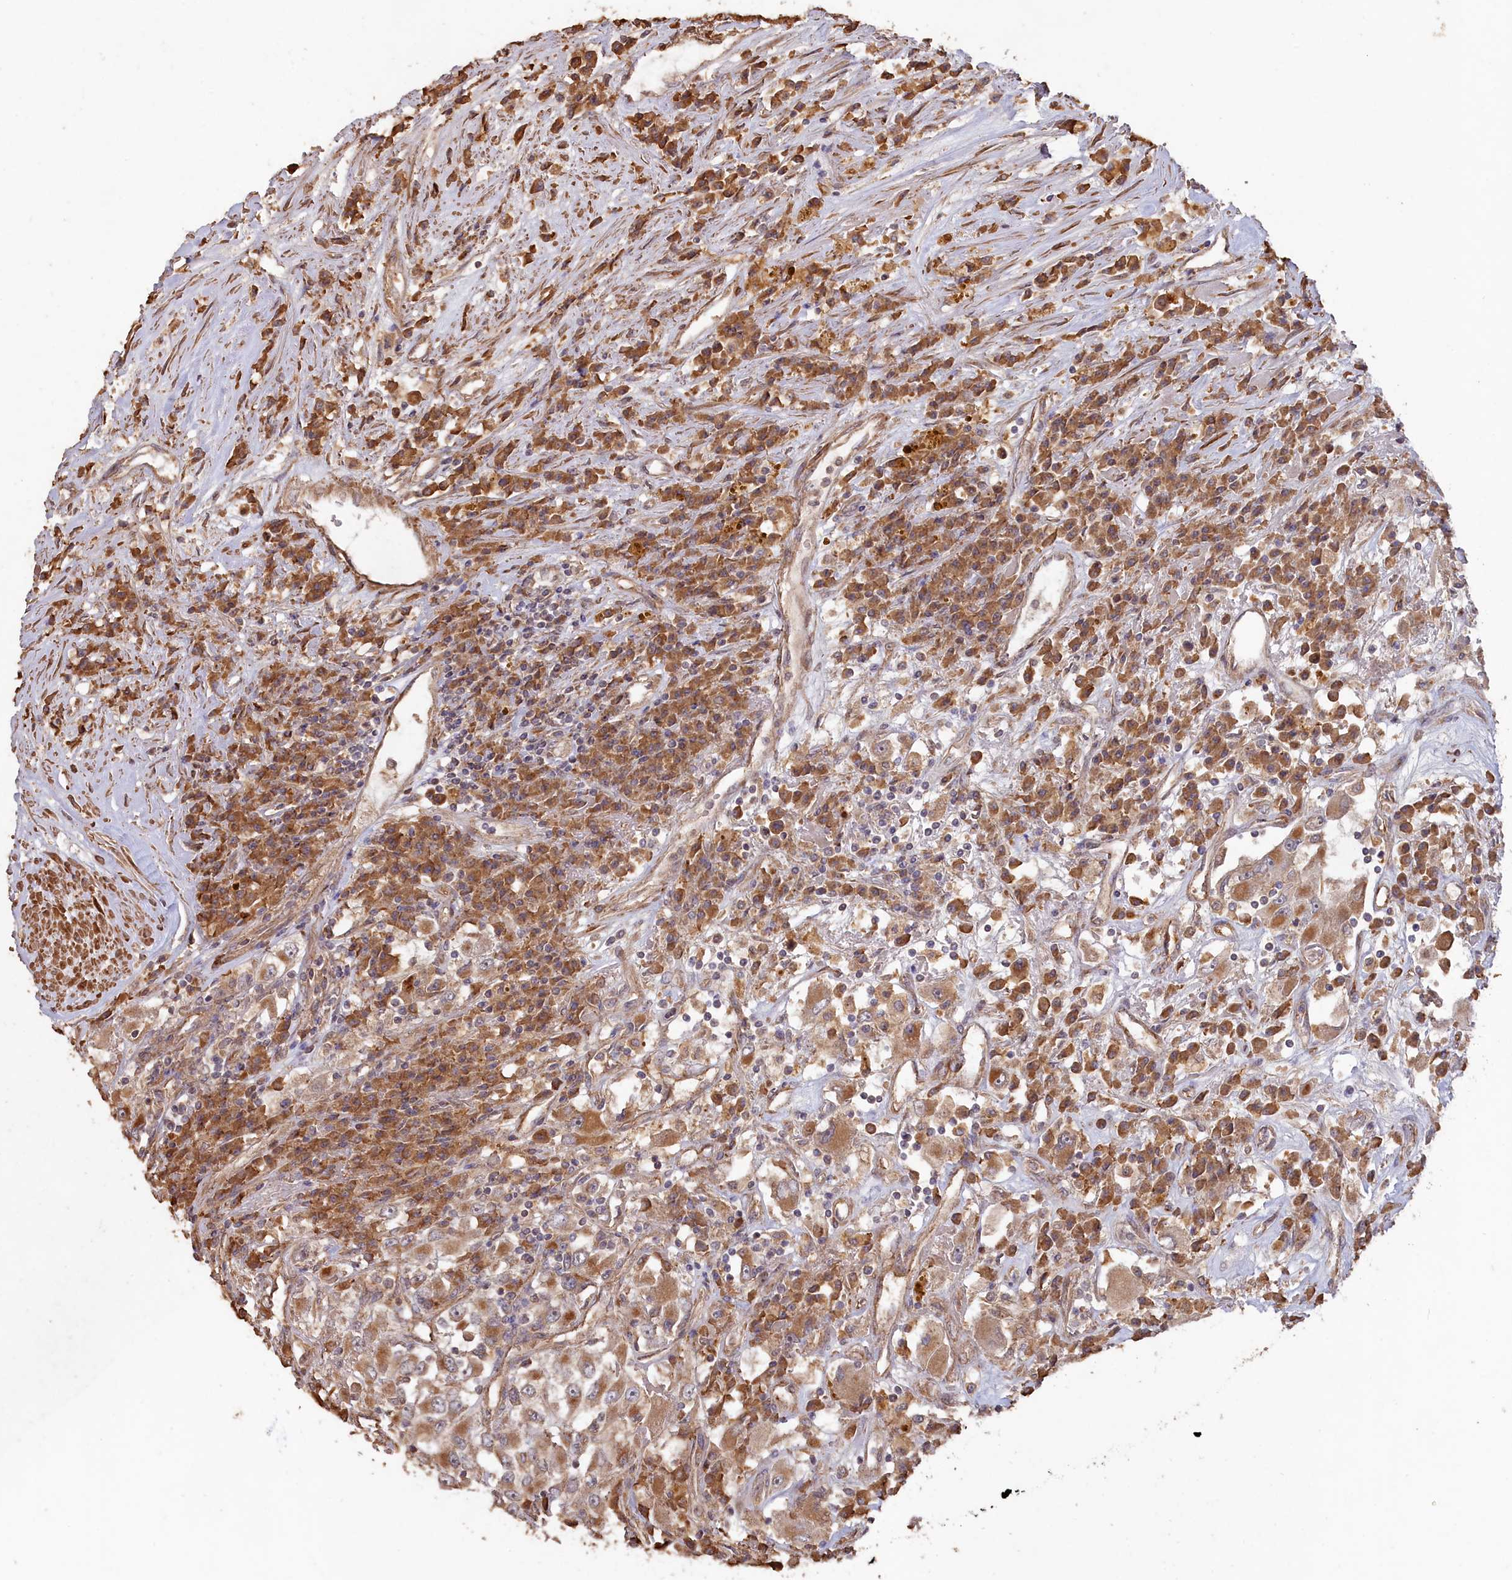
{"staining": {"intensity": "moderate", "quantity": ">75%", "location": "cytoplasmic/membranous"}, "tissue": "renal cancer", "cell_type": "Tumor cells", "image_type": "cancer", "snomed": [{"axis": "morphology", "description": "Adenocarcinoma, NOS"}, {"axis": "topography", "description": "Kidney"}], "caption": "Renal cancer tissue shows moderate cytoplasmic/membranous positivity in approximately >75% of tumor cells, visualized by immunohistochemistry.", "gene": "LAYN", "patient": {"sex": "female", "age": 52}}